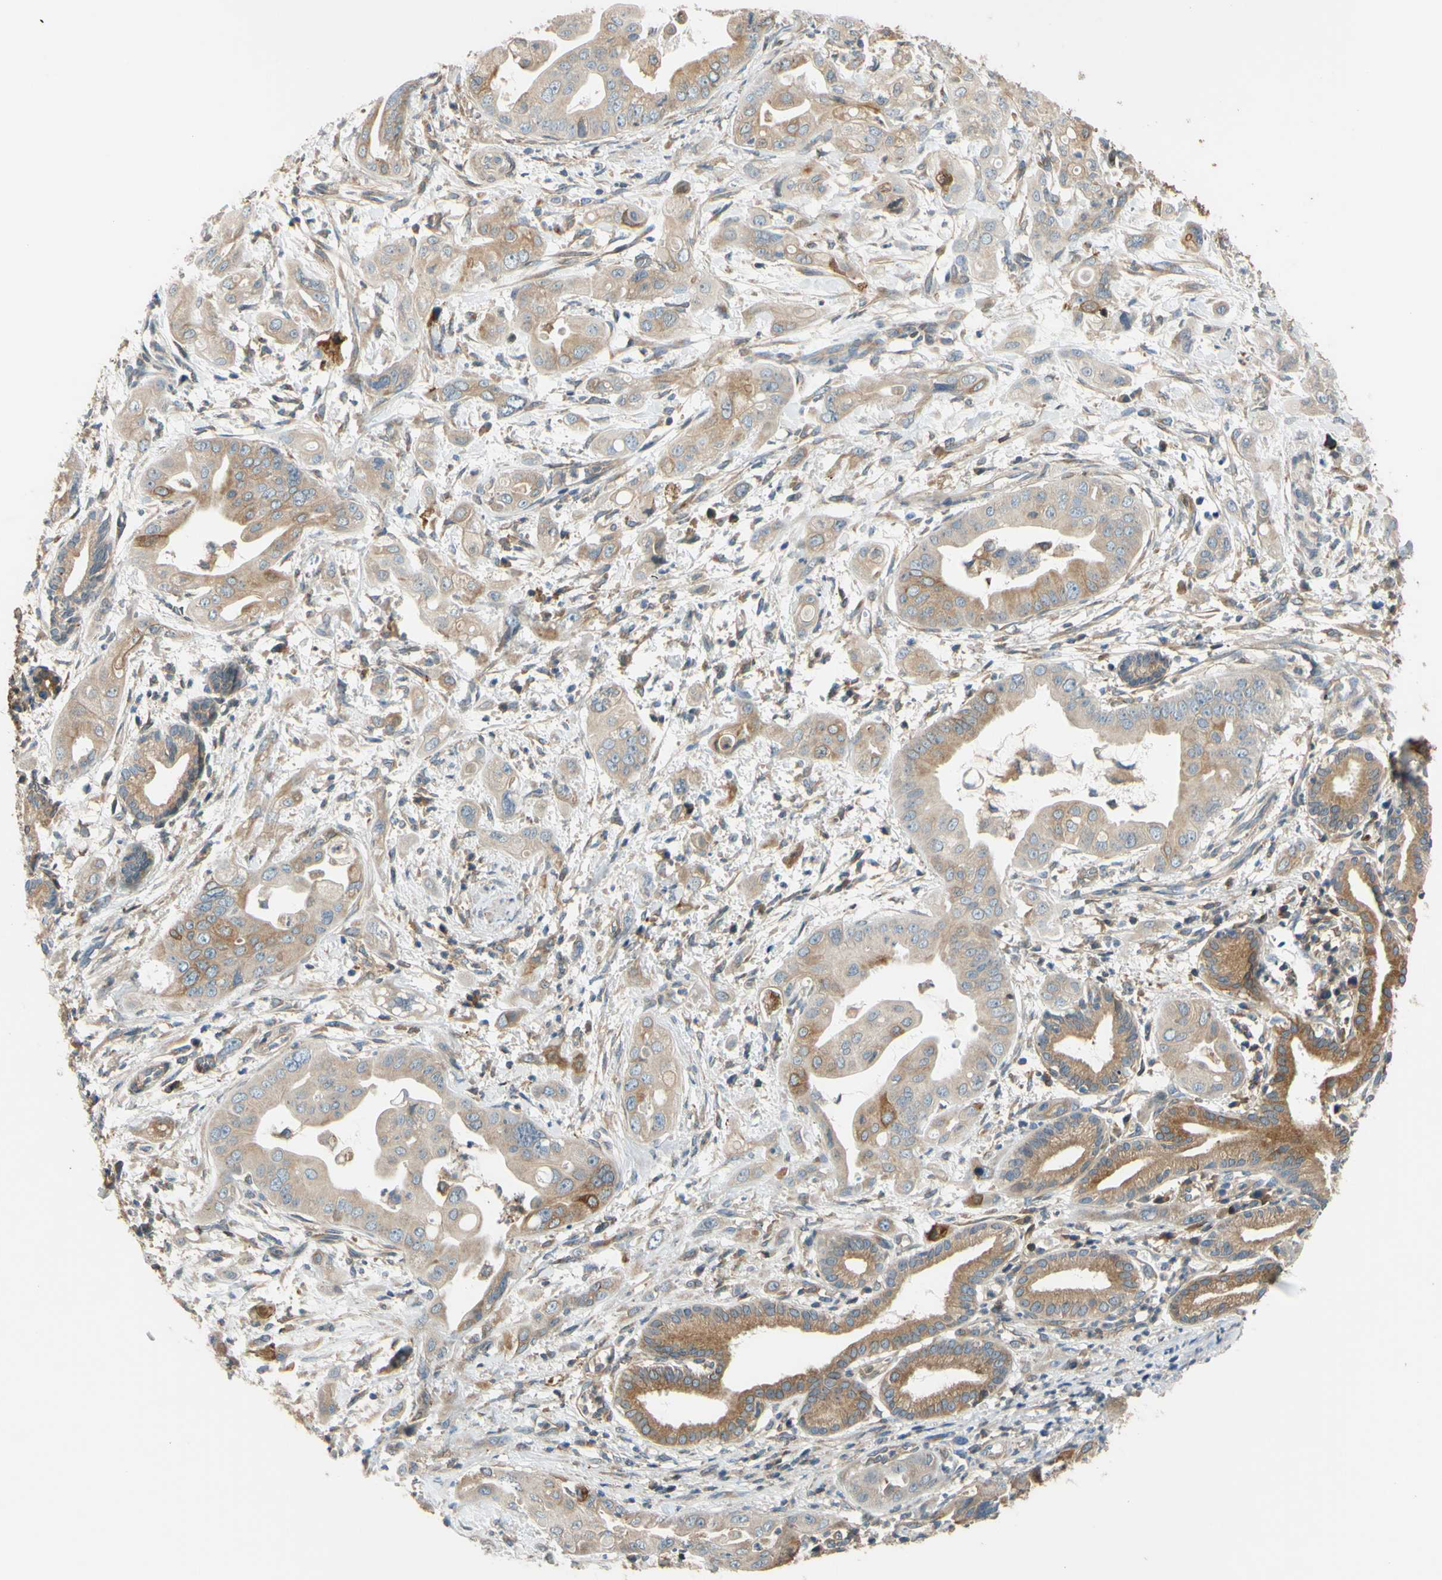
{"staining": {"intensity": "weak", "quantity": "25%-75%", "location": "cytoplasmic/membranous"}, "tissue": "pancreatic cancer", "cell_type": "Tumor cells", "image_type": "cancer", "snomed": [{"axis": "morphology", "description": "Adenocarcinoma, NOS"}, {"axis": "topography", "description": "Pancreas"}], "caption": "IHC image of pancreatic cancer stained for a protein (brown), which reveals low levels of weak cytoplasmic/membranous staining in about 25%-75% of tumor cells.", "gene": "POR", "patient": {"sex": "female", "age": 75}}